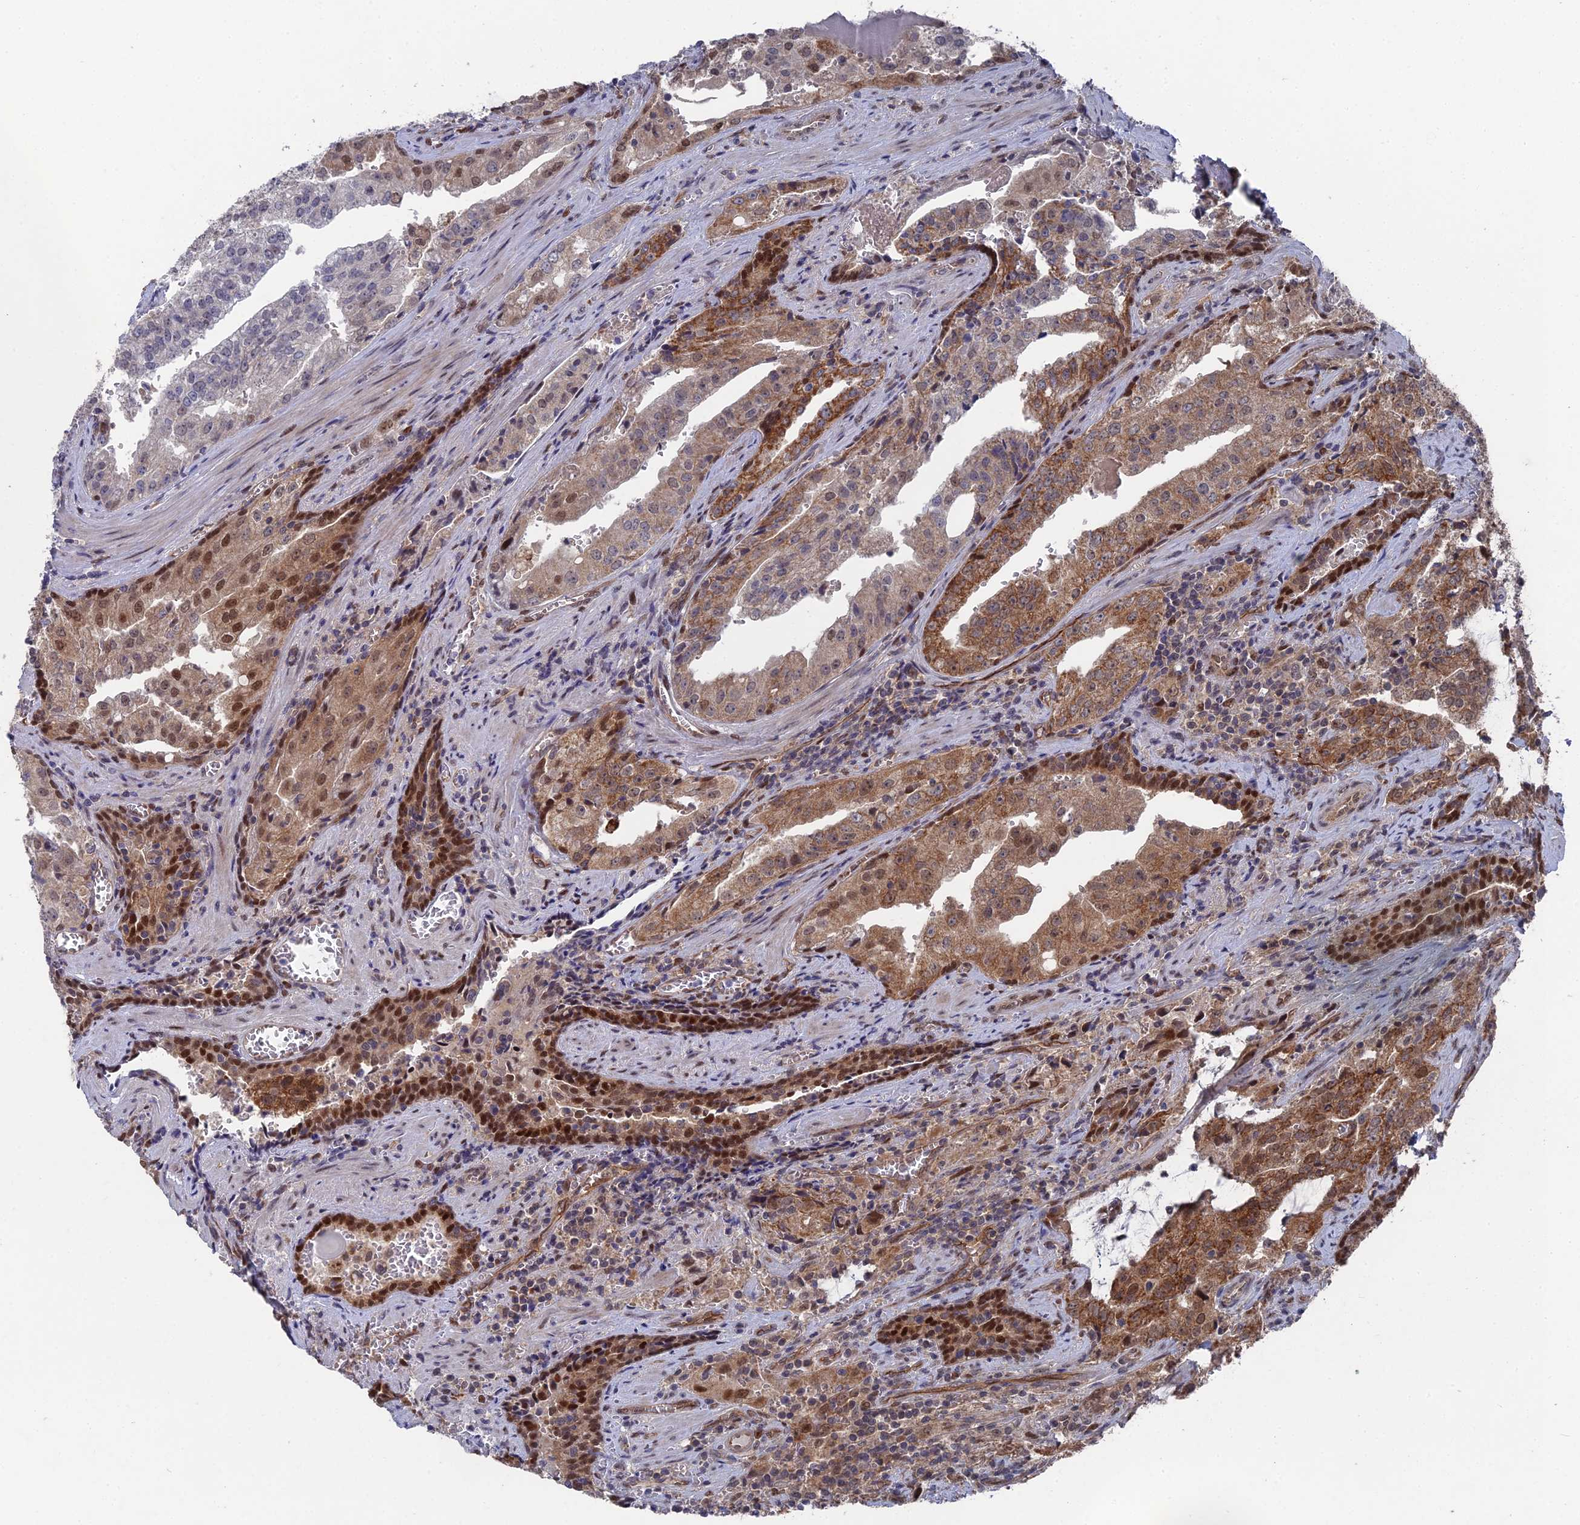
{"staining": {"intensity": "moderate", "quantity": "25%-75%", "location": "cytoplasmic/membranous,nuclear"}, "tissue": "prostate cancer", "cell_type": "Tumor cells", "image_type": "cancer", "snomed": [{"axis": "morphology", "description": "Adenocarcinoma, High grade"}, {"axis": "topography", "description": "Prostate"}], "caption": "Adenocarcinoma (high-grade) (prostate) stained for a protein (brown) shows moderate cytoplasmic/membranous and nuclear positive expression in approximately 25%-75% of tumor cells.", "gene": "UNC5D", "patient": {"sex": "male", "age": 68}}